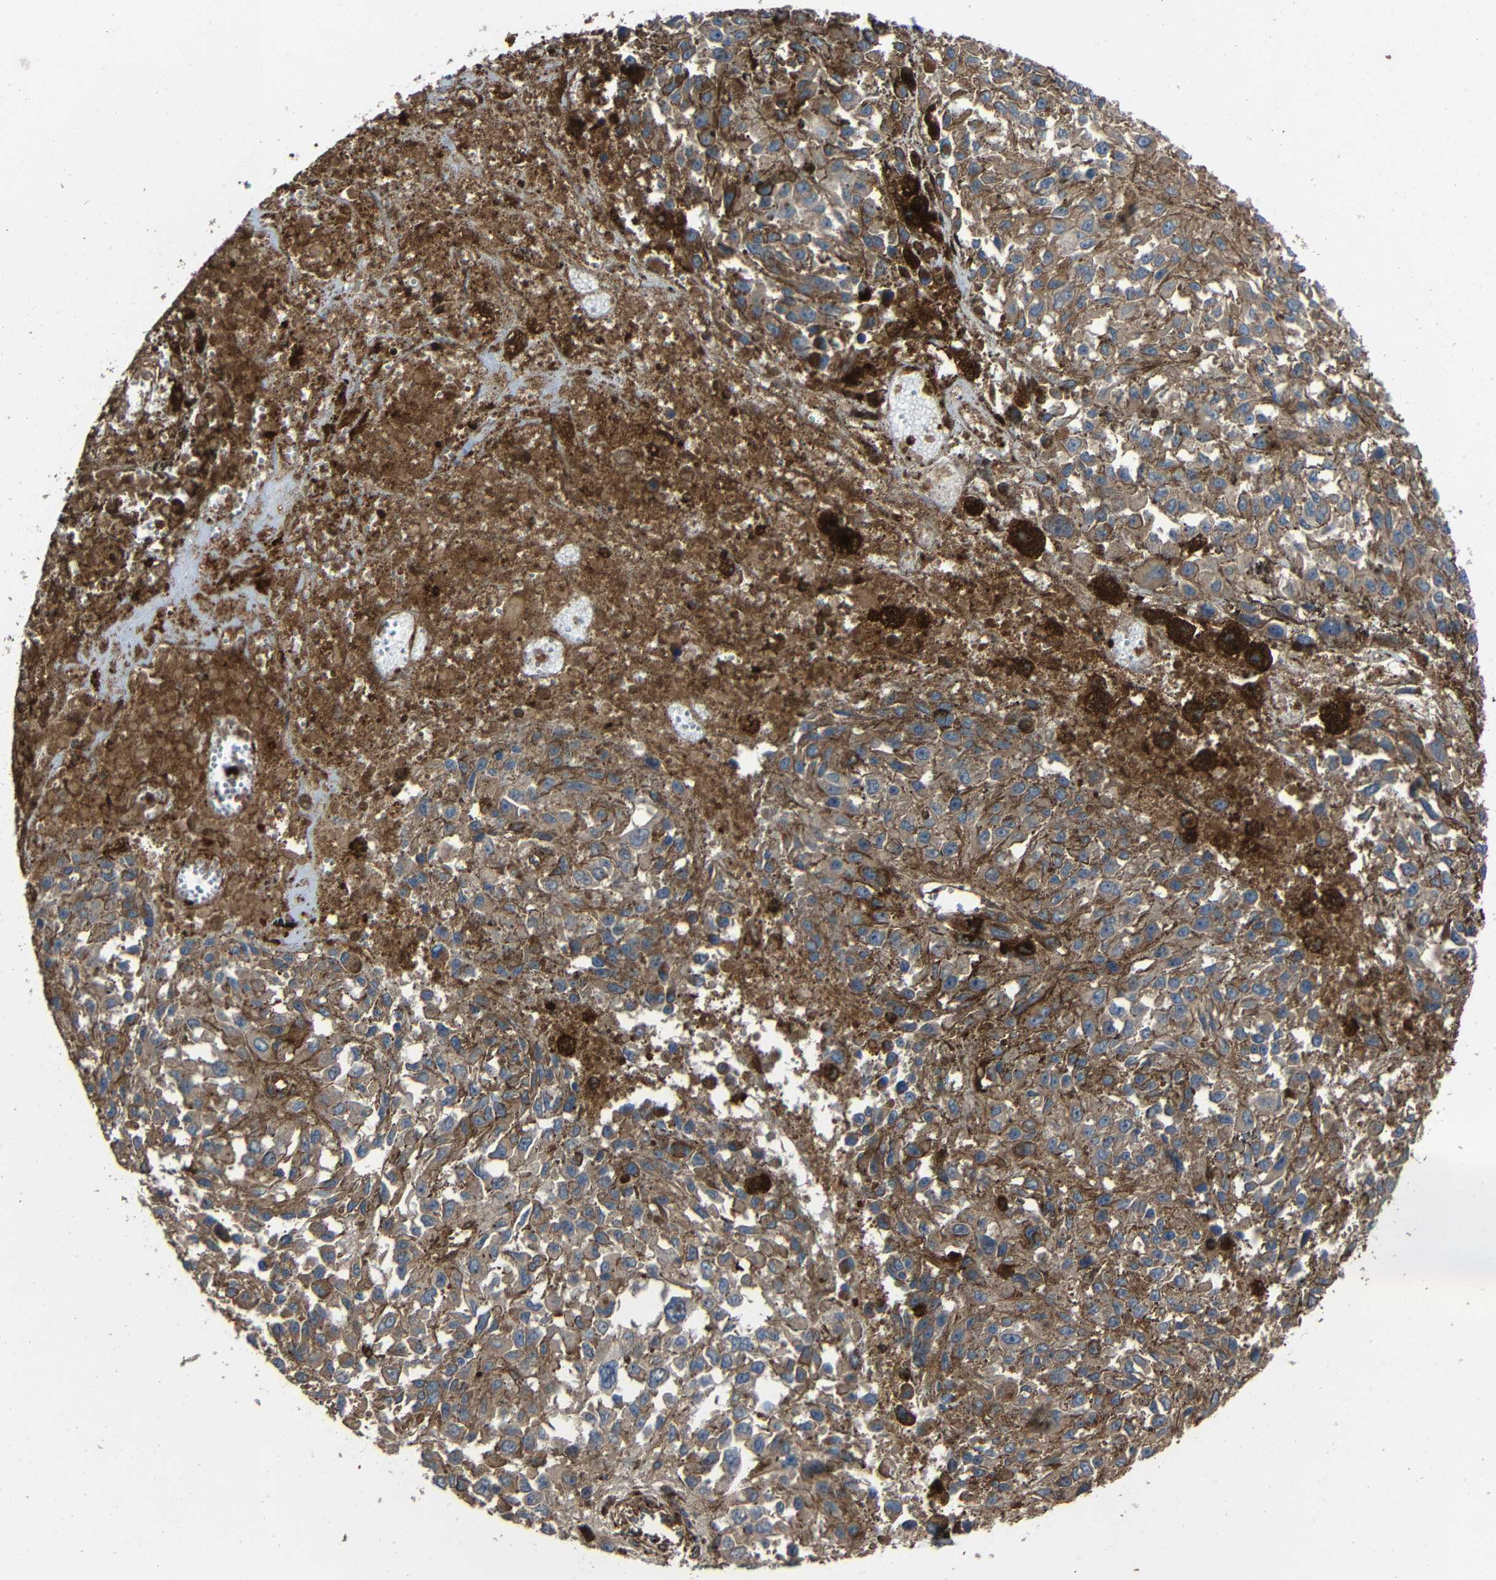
{"staining": {"intensity": "moderate", "quantity": ">75%", "location": "cytoplasmic/membranous"}, "tissue": "melanoma", "cell_type": "Tumor cells", "image_type": "cancer", "snomed": [{"axis": "morphology", "description": "Malignant melanoma, Metastatic site"}, {"axis": "topography", "description": "Lymph node"}], "caption": "Immunohistochemical staining of human malignant melanoma (metastatic site) displays moderate cytoplasmic/membranous protein staining in about >75% of tumor cells. The staining was performed using DAB, with brown indicating positive protein expression. Nuclei are stained blue with hematoxylin.", "gene": "ADGRE5", "patient": {"sex": "male", "age": 59}}